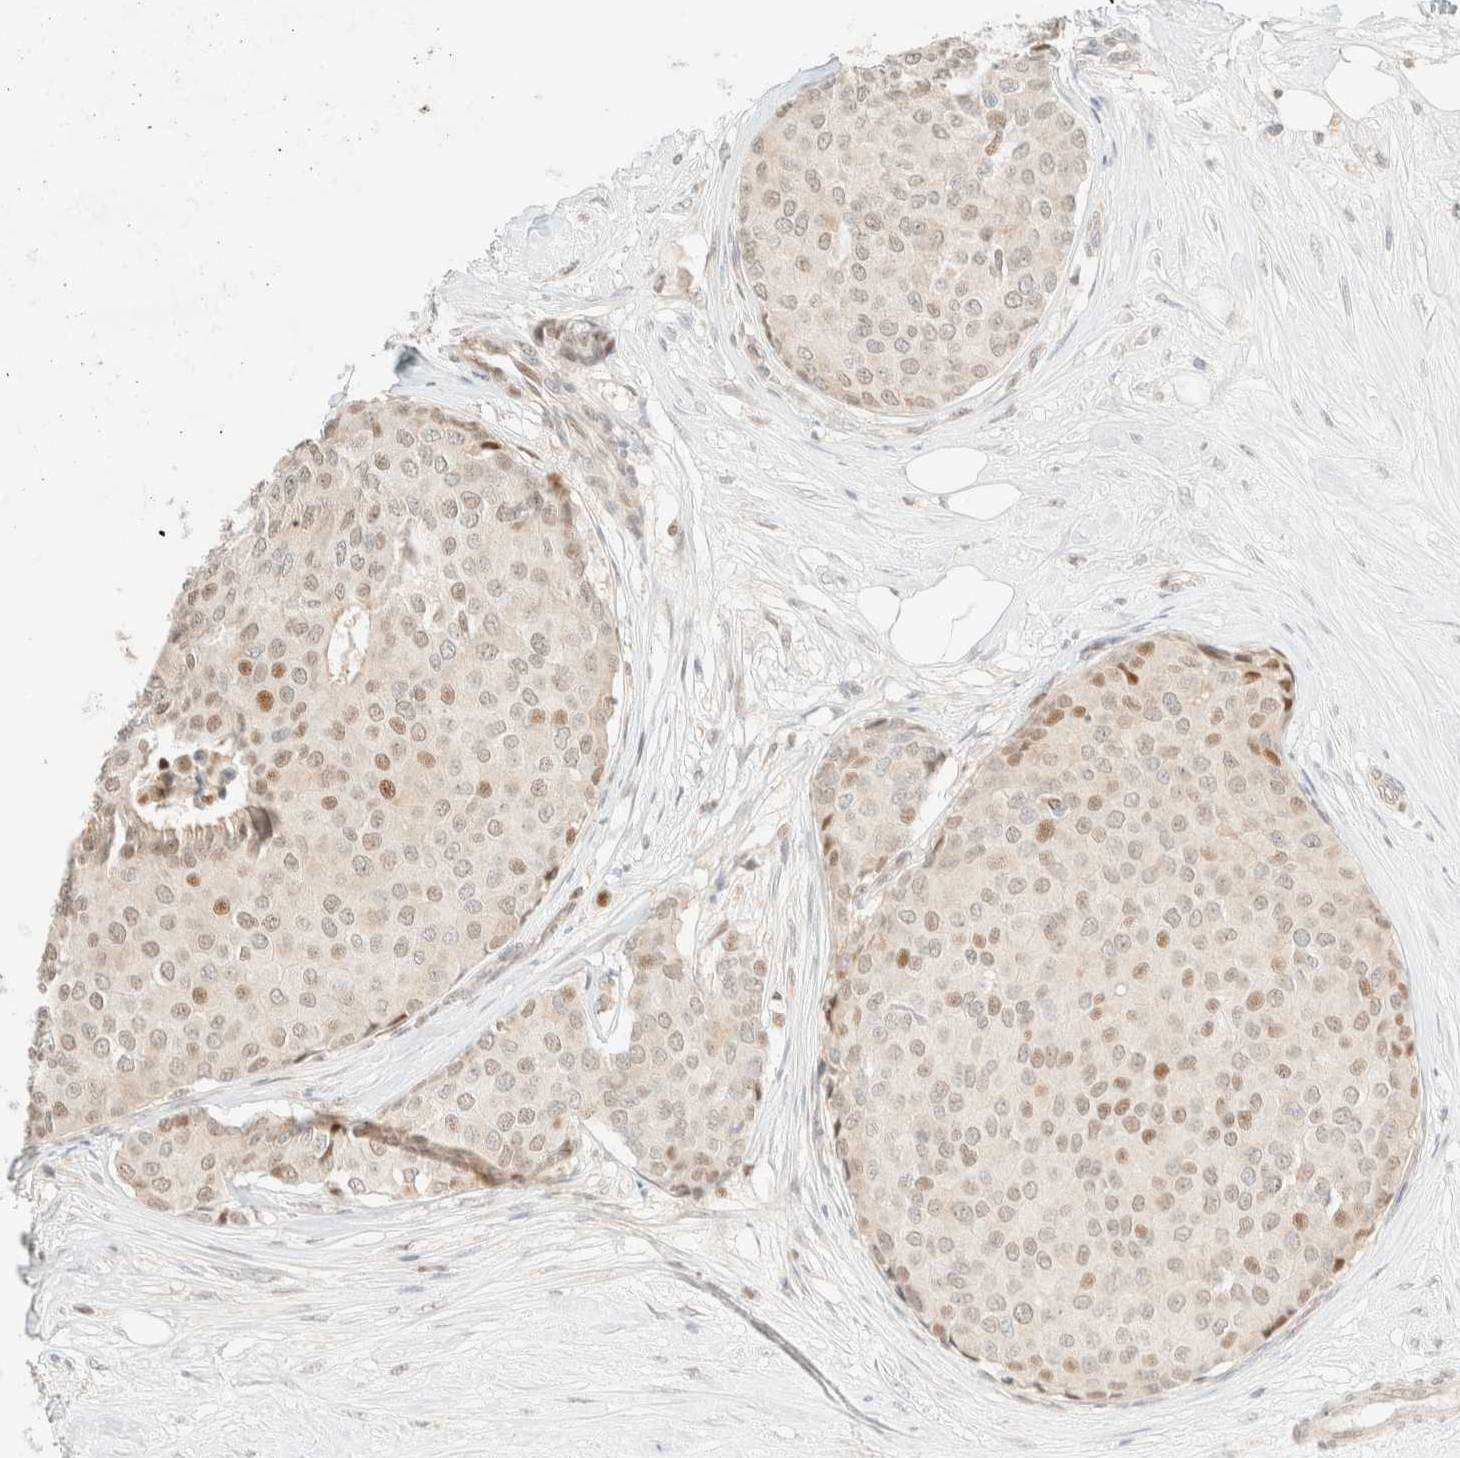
{"staining": {"intensity": "moderate", "quantity": "<25%", "location": "nuclear"}, "tissue": "breast cancer", "cell_type": "Tumor cells", "image_type": "cancer", "snomed": [{"axis": "morphology", "description": "Duct carcinoma"}, {"axis": "topography", "description": "Breast"}], "caption": "Protein expression analysis of human breast cancer (infiltrating ductal carcinoma) reveals moderate nuclear staining in about <25% of tumor cells.", "gene": "TSR1", "patient": {"sex": "female", "age": 75}}